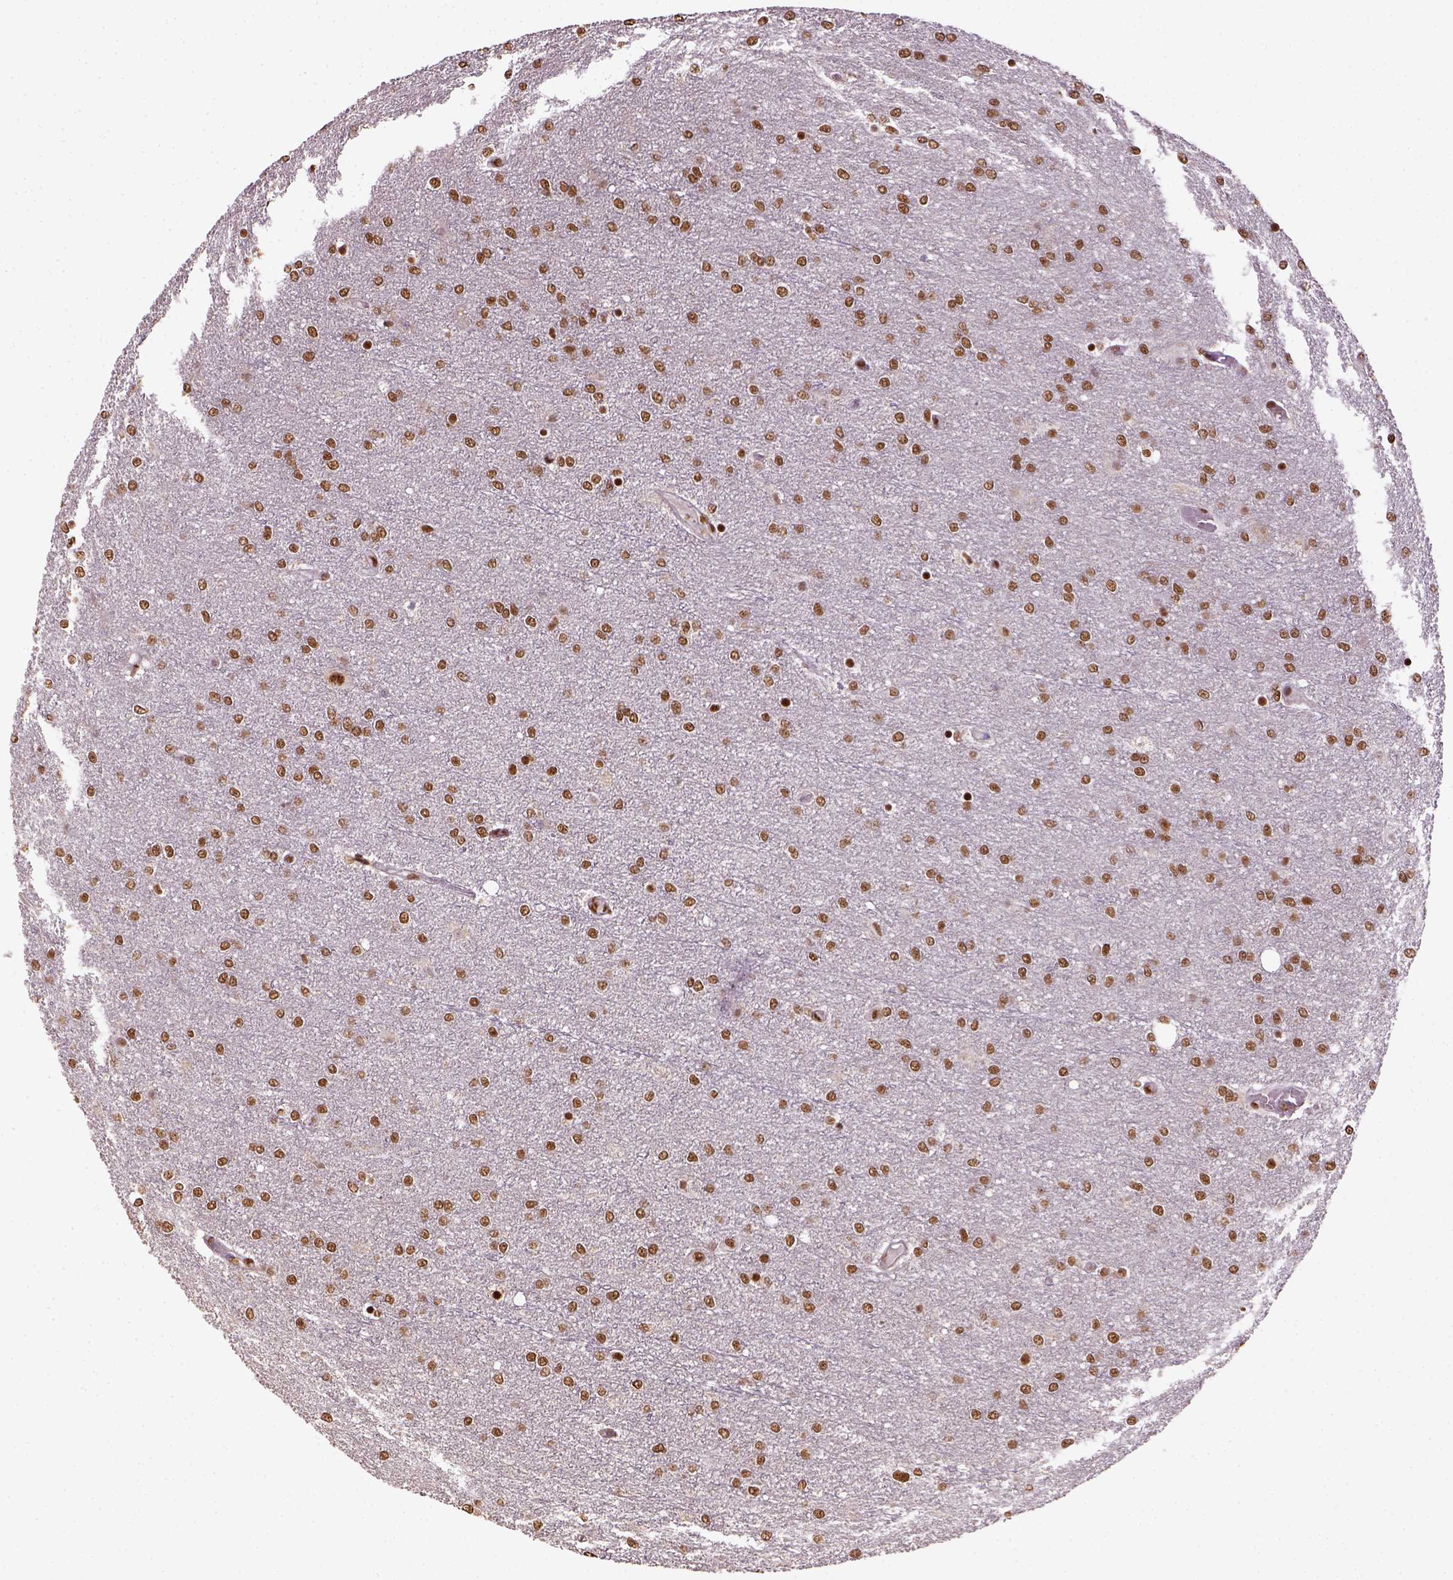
{"staining": {"intensity": "moderate", "quantity": ">75%", "location": "nuclear"}, "tissue": "glioma", "cell_type": "Tumor cells", "image_type": "cancer", "snomed": [{"axis": "morphology", "description": "Glioma, malignant, High grade"}, {"axis": "topography", "description": "Brain"}], "caption": "Brown immunohistochemical staining in glioma reveals moderate nuclear expression in approximately >75% of tumor cells.", "gene": "CCAR1", "patient": {"sex": "female", "age": 61}}